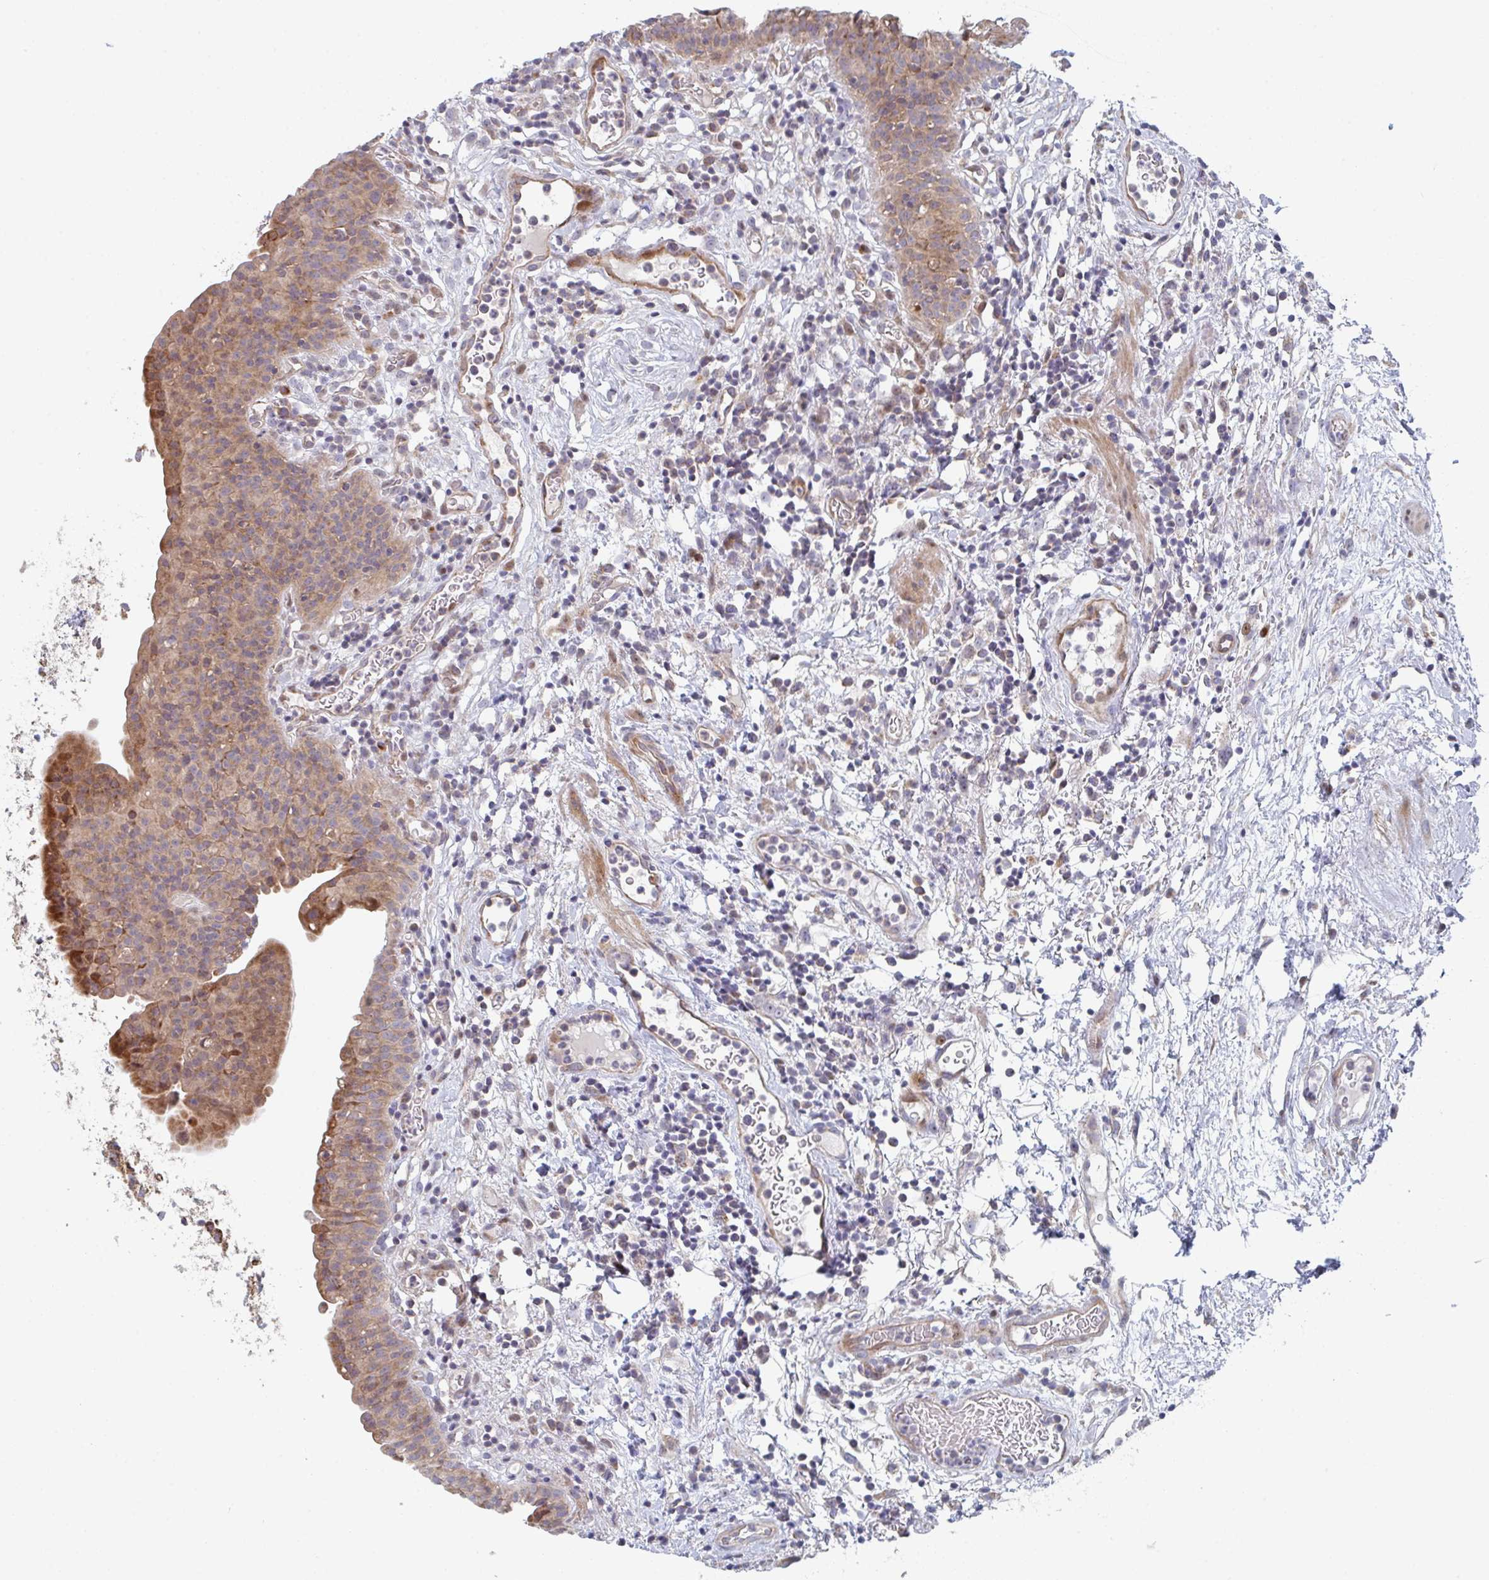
{"staining": {"intensity": "moderate", "quantity": ">75%", "location": "cytoplasmic/membranous,nuclear"}, "tissue": "urinary bladder", "cell_type": "Urothelial cells", "image_type": "normal", "snomed": [{"axis": "morphology", "description": "Normal tissue, NOS"}, {"axis": "morphology", "description": "Inflammation, NOS"}, {"axis": "topography", "description": "Urinary bladder"}], "caption": "DAB immunohistochemical staining of unremarkable urinary bladder exhibits moderate cytoplasmic/membranous,nuclear protein staining in about >75% of urothelial cells.", "gene": "ZNF644", "patient": {"sex": "male", "age": 57}}